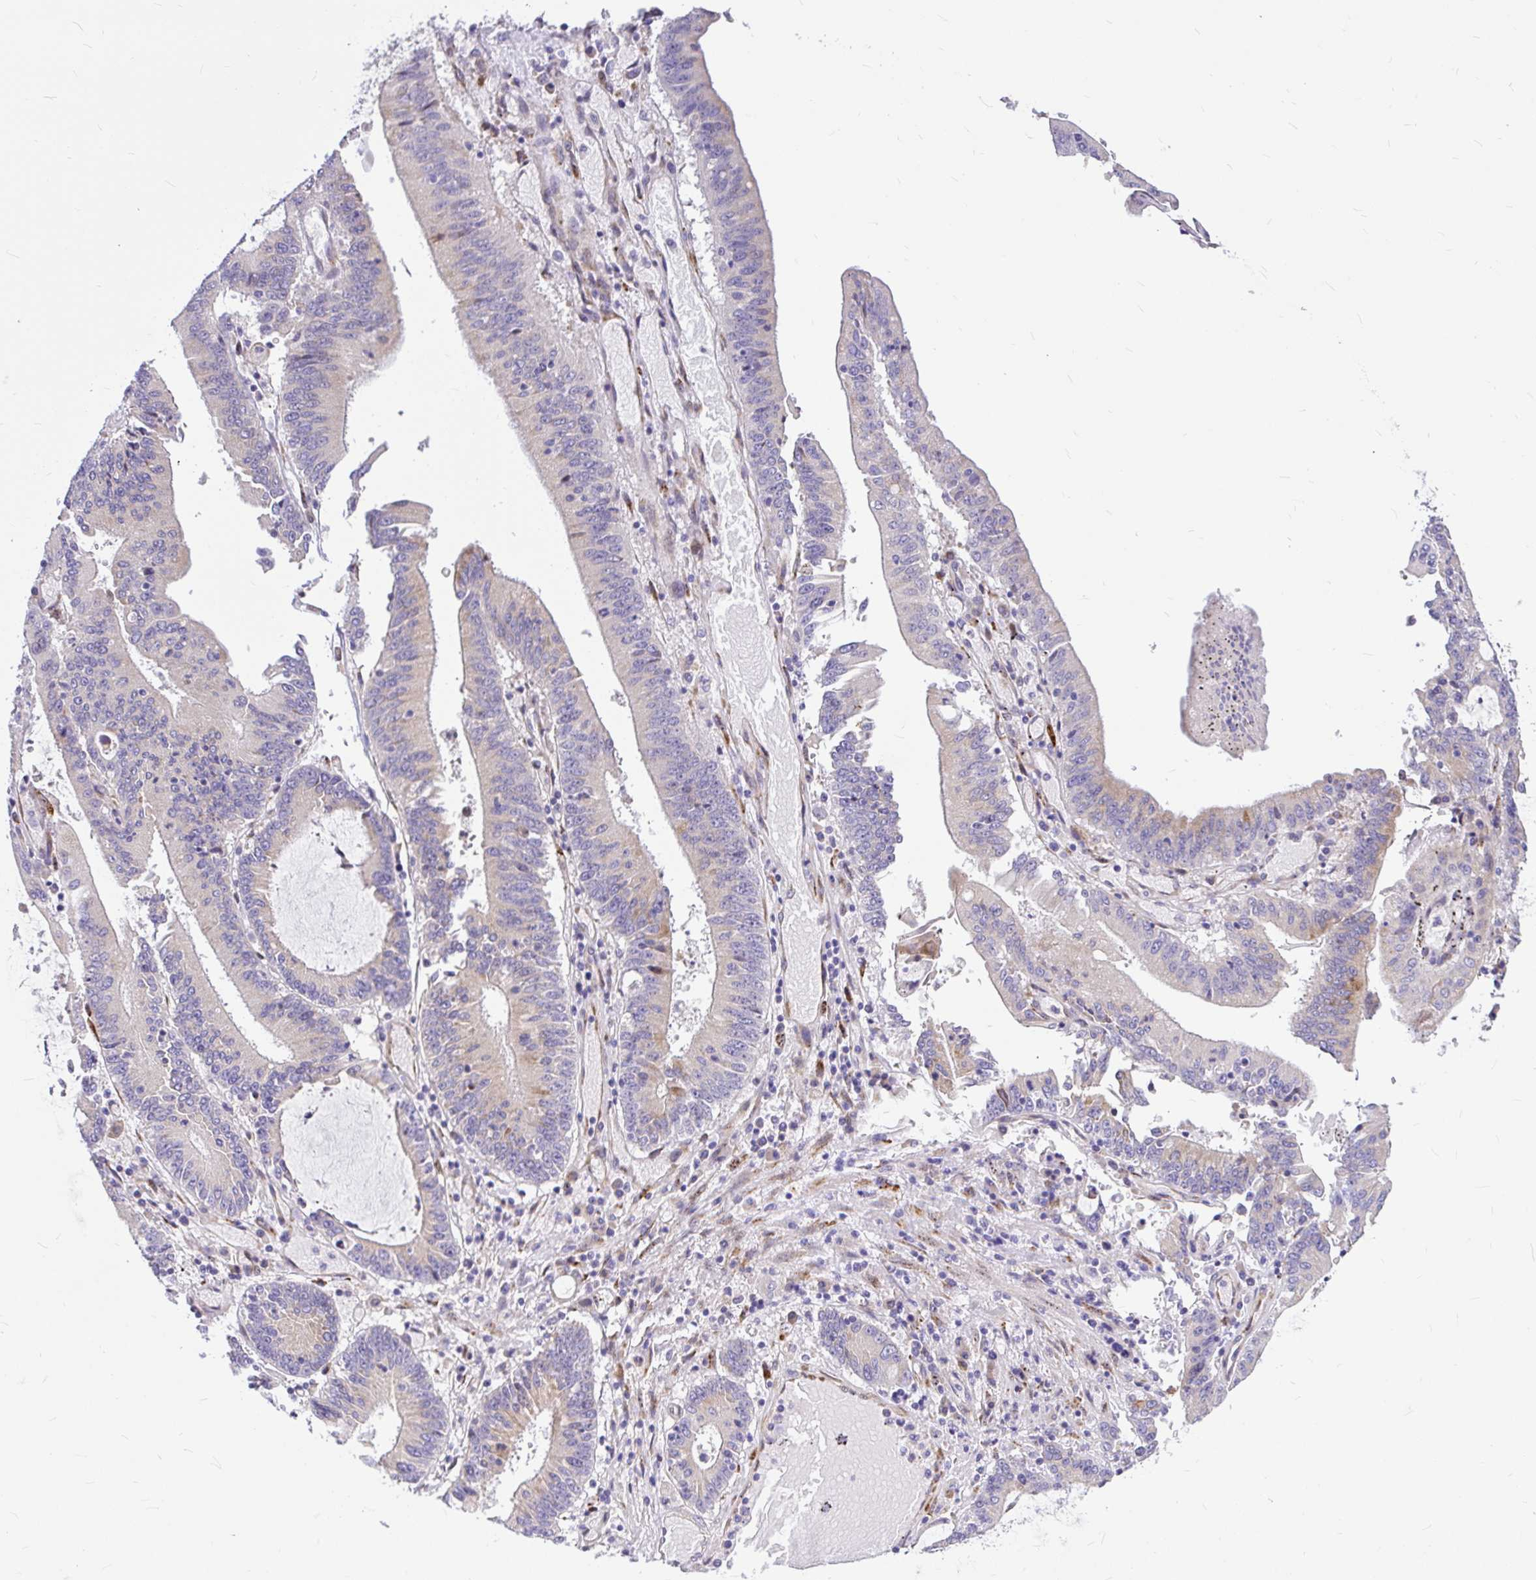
{"staining": {"intensity": "weak", "quantity": "<25%", "location": "cytoplasmic/membranous"}, "tissue": "stomach cancer", "cell_type": "Tumor cells", "image_type": "cancer", "snomed": [{"axis": "morphology", "description": "Adenocarcinoma, NOS"}, {"axis": "topography", "description": "Stomach, upper"}], "caption": "A photomicrograph of adenocarcinoma (stomach) stained for a protein shows no brown staining in tumor cells. Brightfield microscopy of immunohistochemistry (IHC) stained with DAB (3,3'-diaminobenzidine) (brown) and hematoxylin (blue), captured at high magnification.", "gene": "GABBR2", "patient": {"sex": "male", "age": 68}}